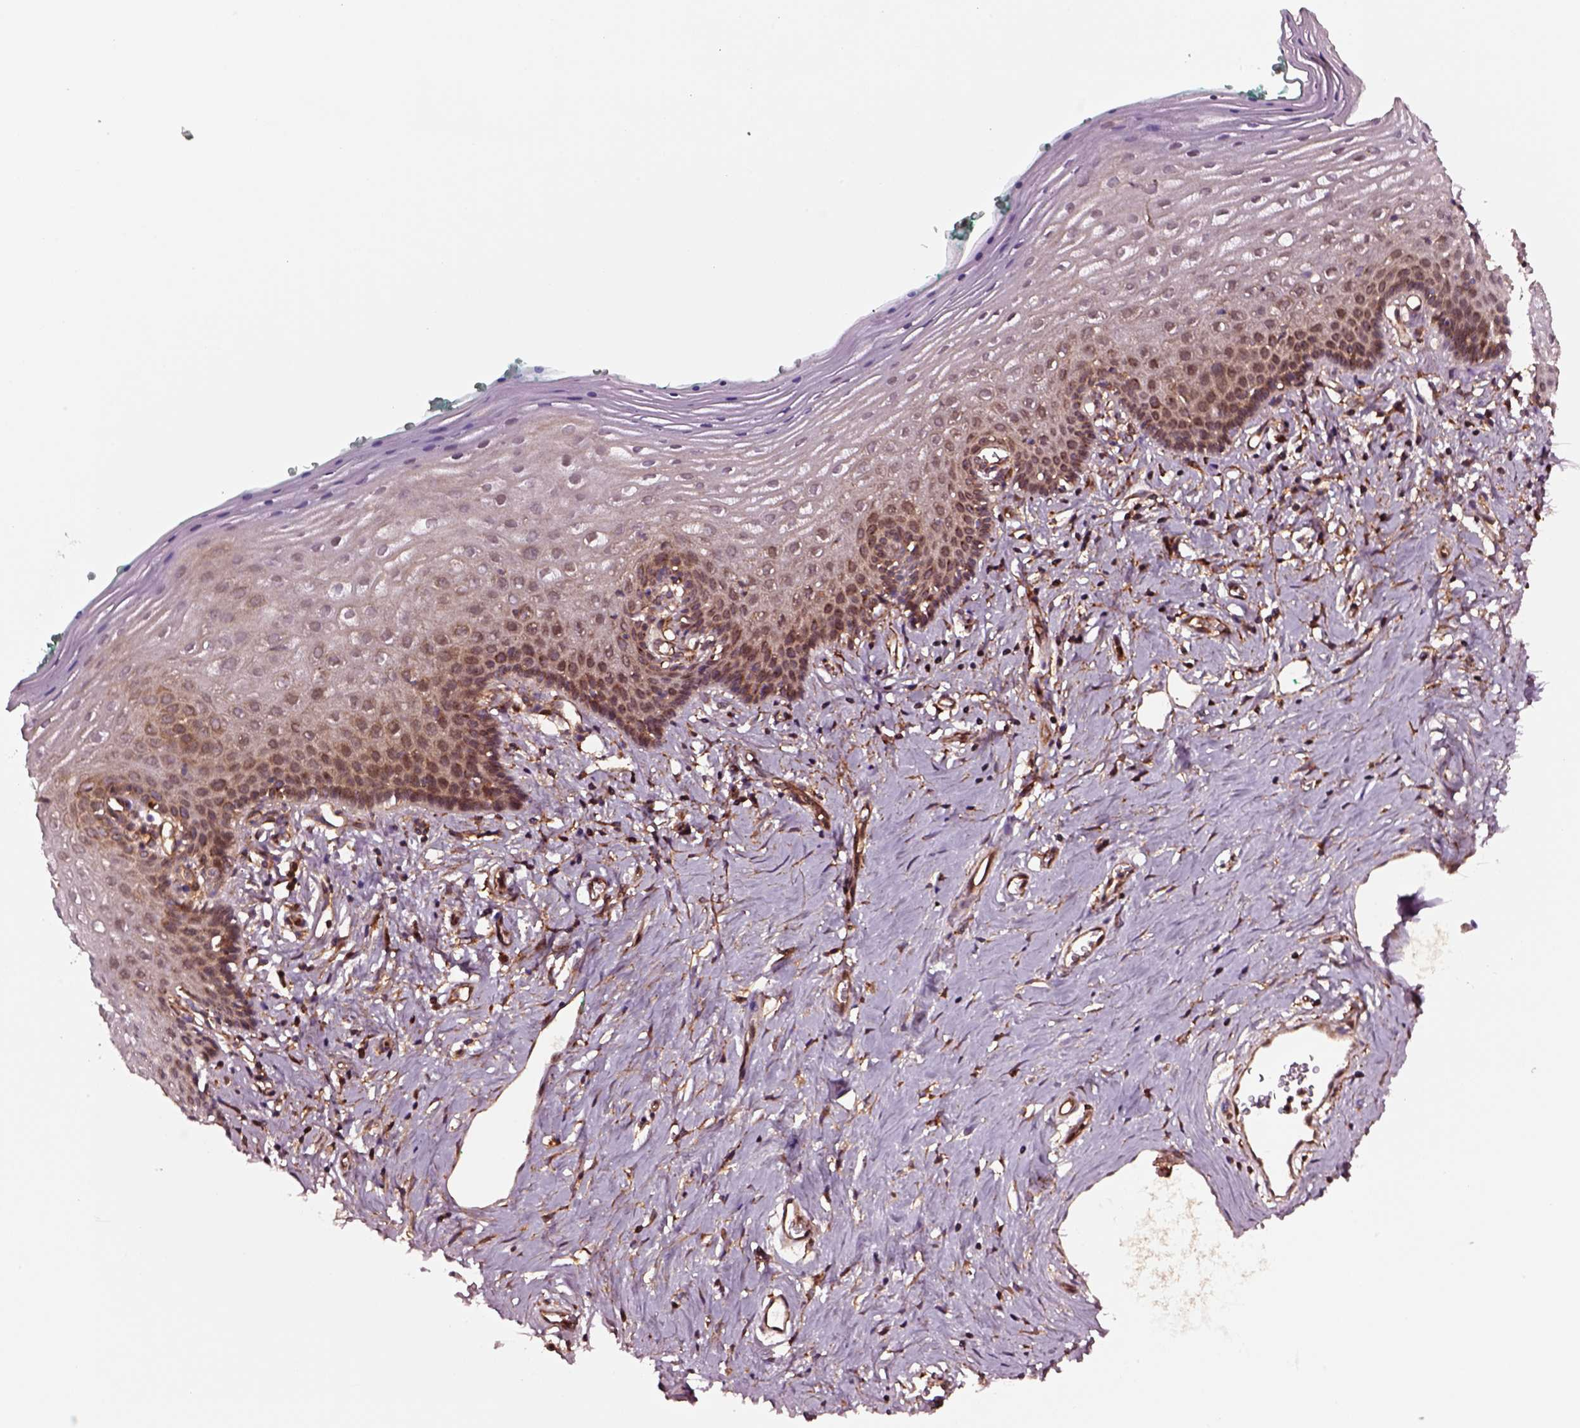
{"staining": {"intensity": "moderate", "quantity": "25%-75%", "location": "cytoplasmic/membranous"}, "tissue": "vagina", "cell_type": "Squamous epithelial cells", "image_type": "normal", "snomed": [{"axis": "morphology", "description": "Normal tissue, NOS"}, {"axis": "topography", "description": "Vagina"}], "caption": "Immunohistochemical staining of benign vagina shows medium levels of moderate cytoplasmic/membranous staining in approximately 25%-75% of squamous epithelial cells.", "gene": "WASHC2A", "patient": {"sex": "female", "age": 42}}